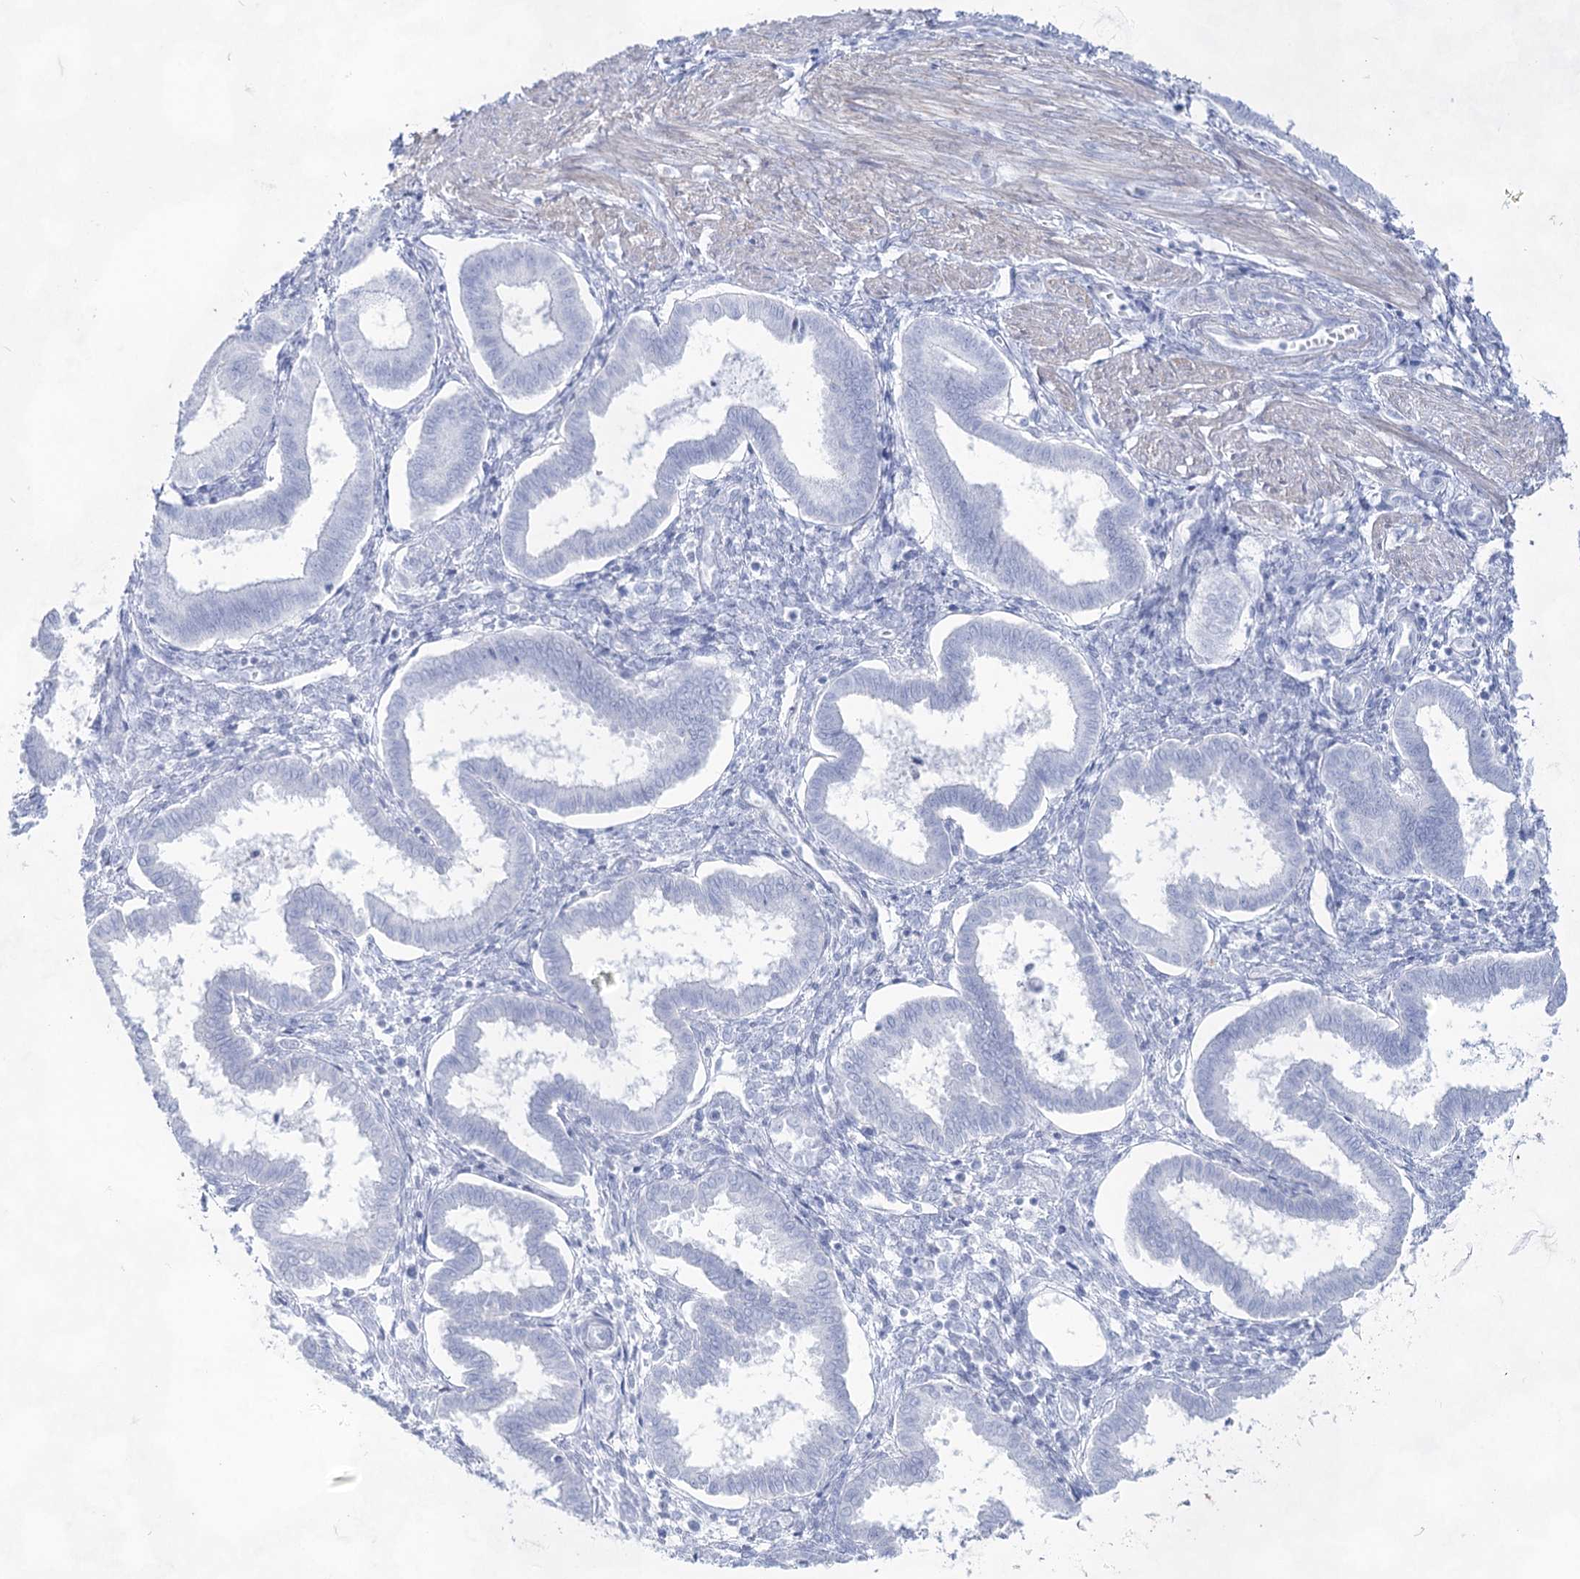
{"staining": {"intensity": "negative", "quantity": "none", "location": "none"}, "tissue": "endometrium", "cell_type": "Cells in endometrial stroma", "image_type": "normal", "snomed": [{"axis": "morphology", "description": "Normal tissue, NOS"}, {"axis": "topography", "description": "Endometrium"}], "caption": "Immunohistochemistry micrograph of benign human endometrium stained for a protein (brown), which displays no expression in cells in endometrial stroma.", "gene": "ACRV1", "patient": {"sex": "female", "age": 25}}